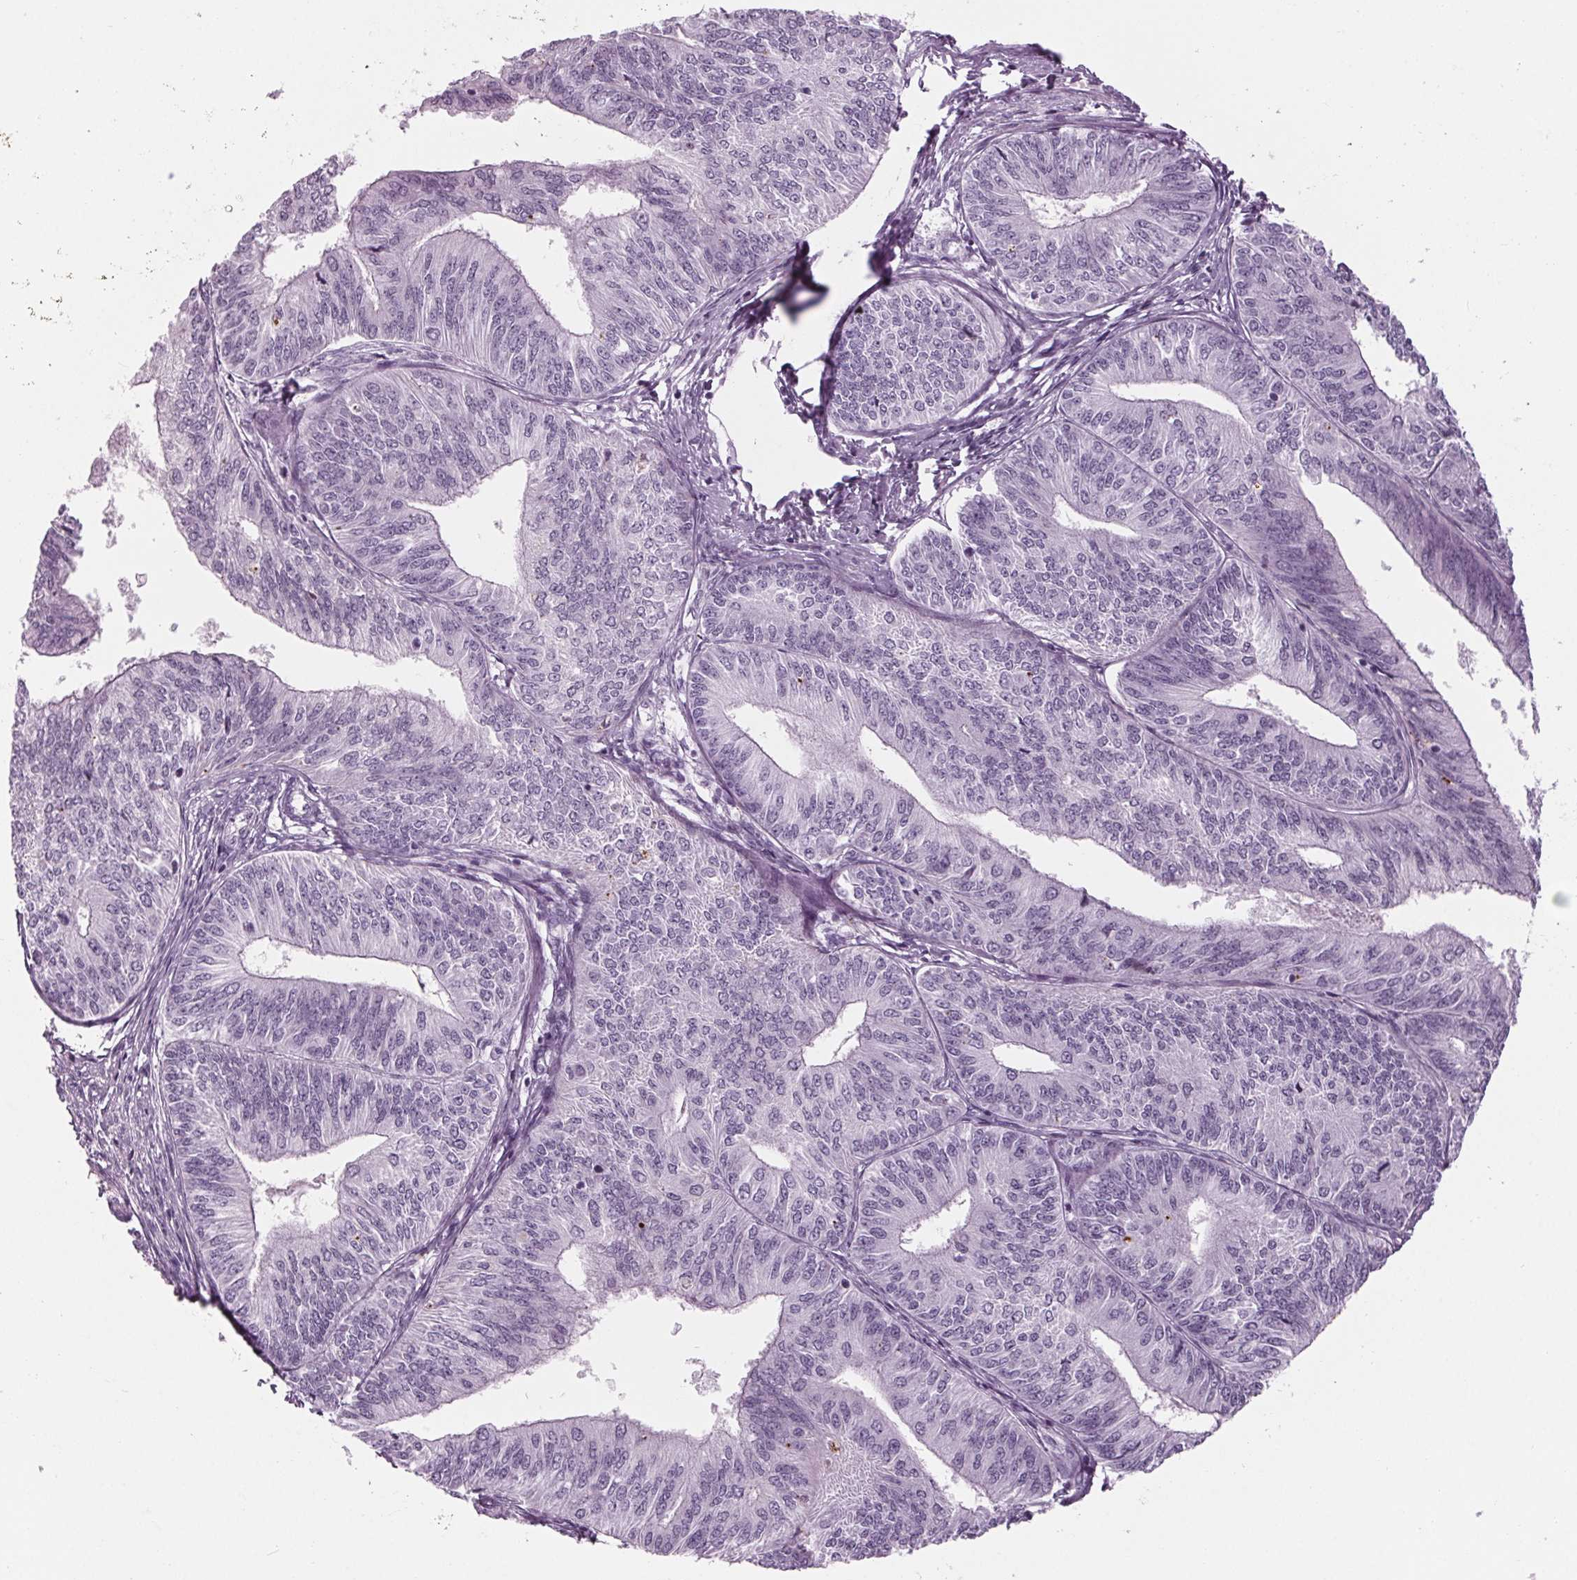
{"staining": {"intensity": "negative", "quantity": "none", "location": "none"}, "tissue": "endometrial cancer", "cell_type": "Tumor cells", "image_type": "cancer", "snomed": [{"axis": "morphology", "description": "Adenocarcinoma, NOS"}, {"axis": "topography", "description": "Endometrium"}], "caption": "Endometrial cancer (adenocarcinoma) was stained to show a protein in brown. There is no significant expression in tumor cells.", "gene": "CYP3A43", "patient": {"sex": "female", "age": 58}}